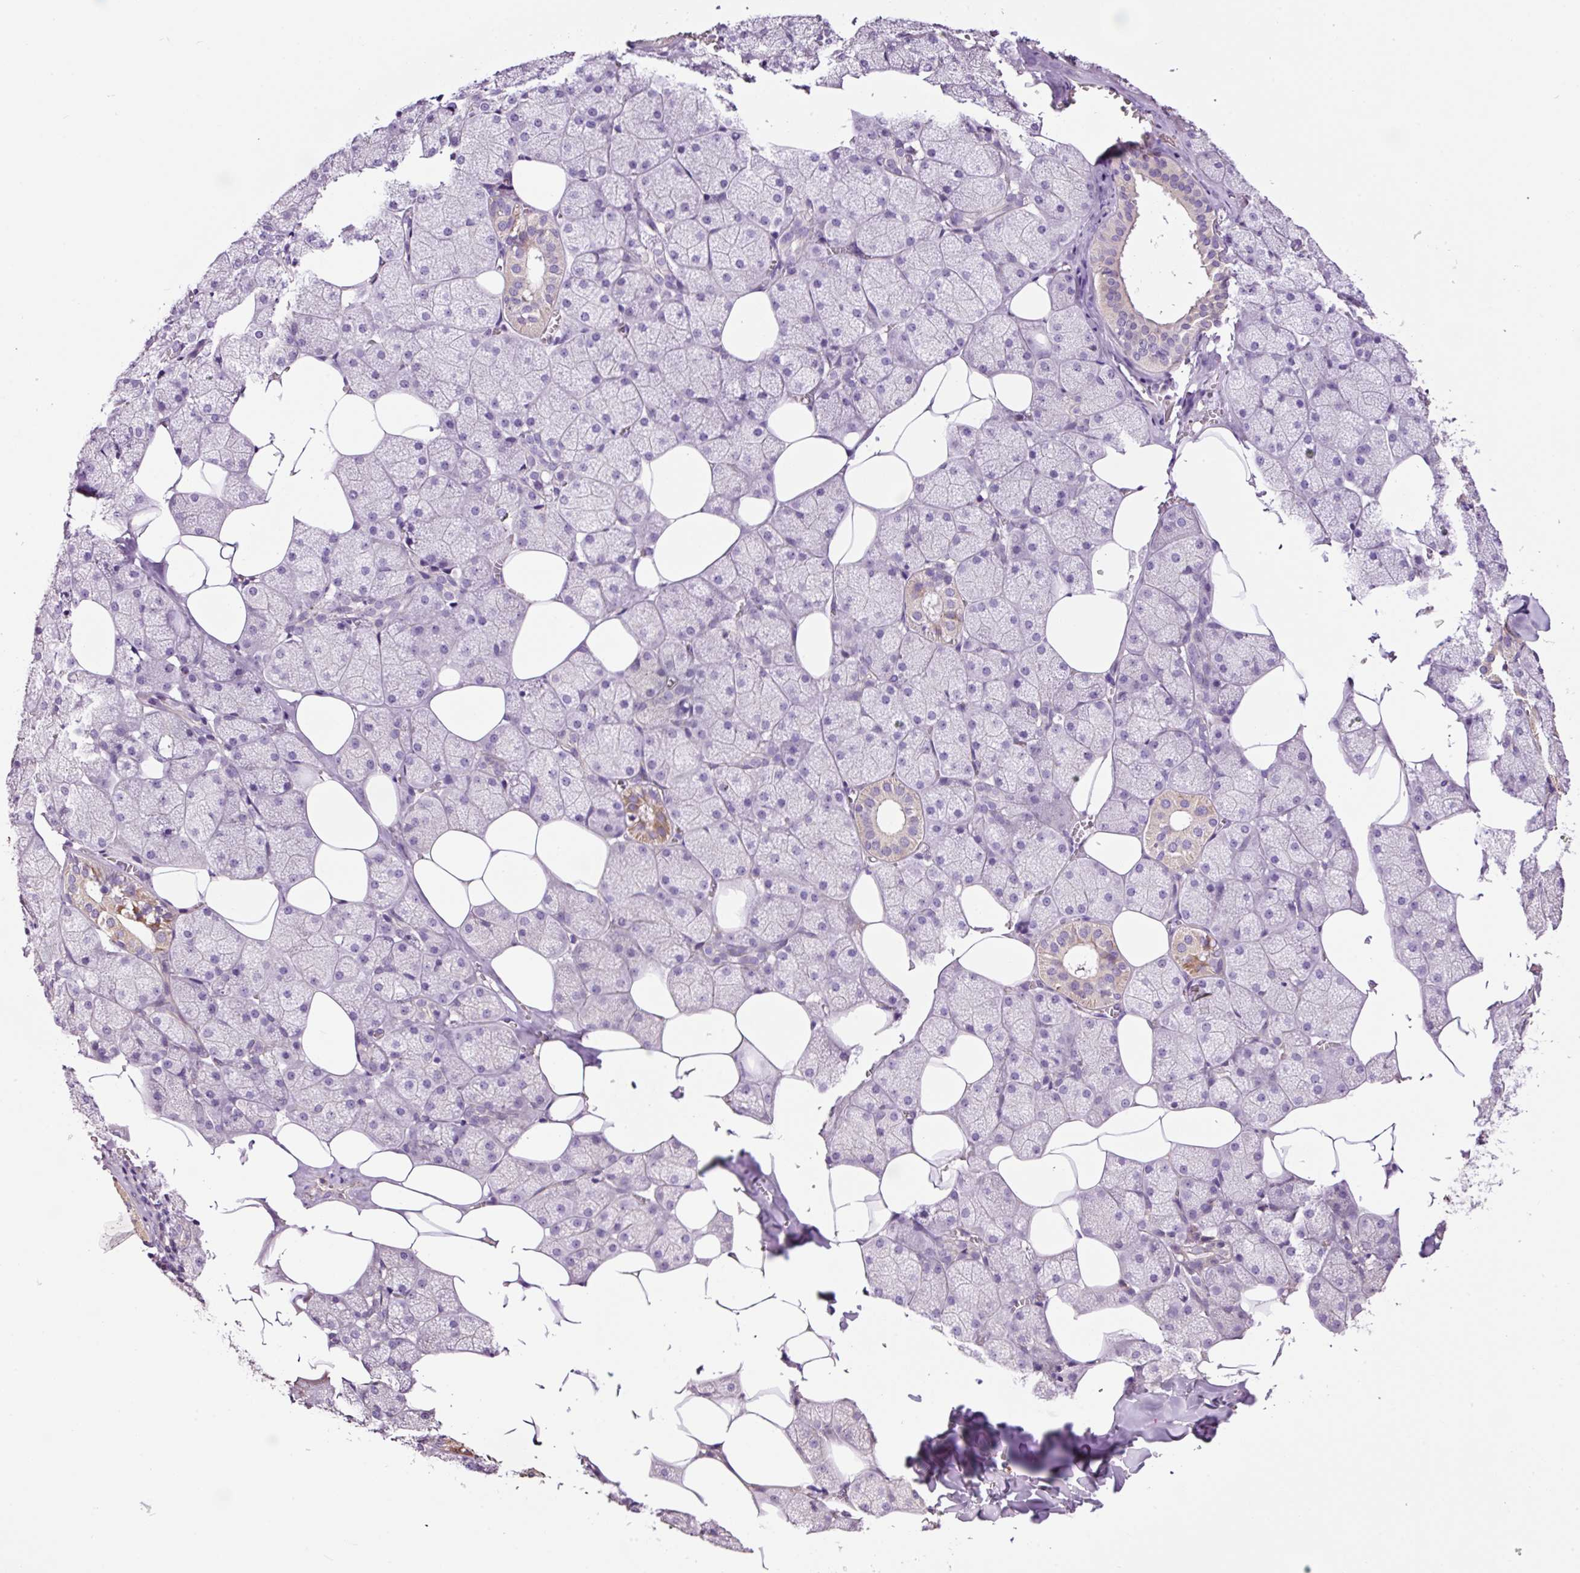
{"staining": {"intensity": "moderate", "quantity": "<25%", "location": "cytoplasmic/membranous"}, "tissue": "salivary gland", "cell_type": "Glandular cells", "image_type": "normal", "snomed": [{"axis": "morphology", "description": "Normal tissue, NOS"}, {"axis": "topography", "description": "Salivary gland"}, {"axis": "topography", "description": "Peripheral nerve tissue"}], "caption": "Immunohistochemical staining of benign human salivary gland reveals <25% levels of moderate cytoplasmic/membranous protein staining in about <25% of glandular cells. Immunohistochemistry stains the protein of interest in brown and the nuclei are stained blue.", "gene": "TMEM235", "patient": {"sex": "male", "age": 38}}